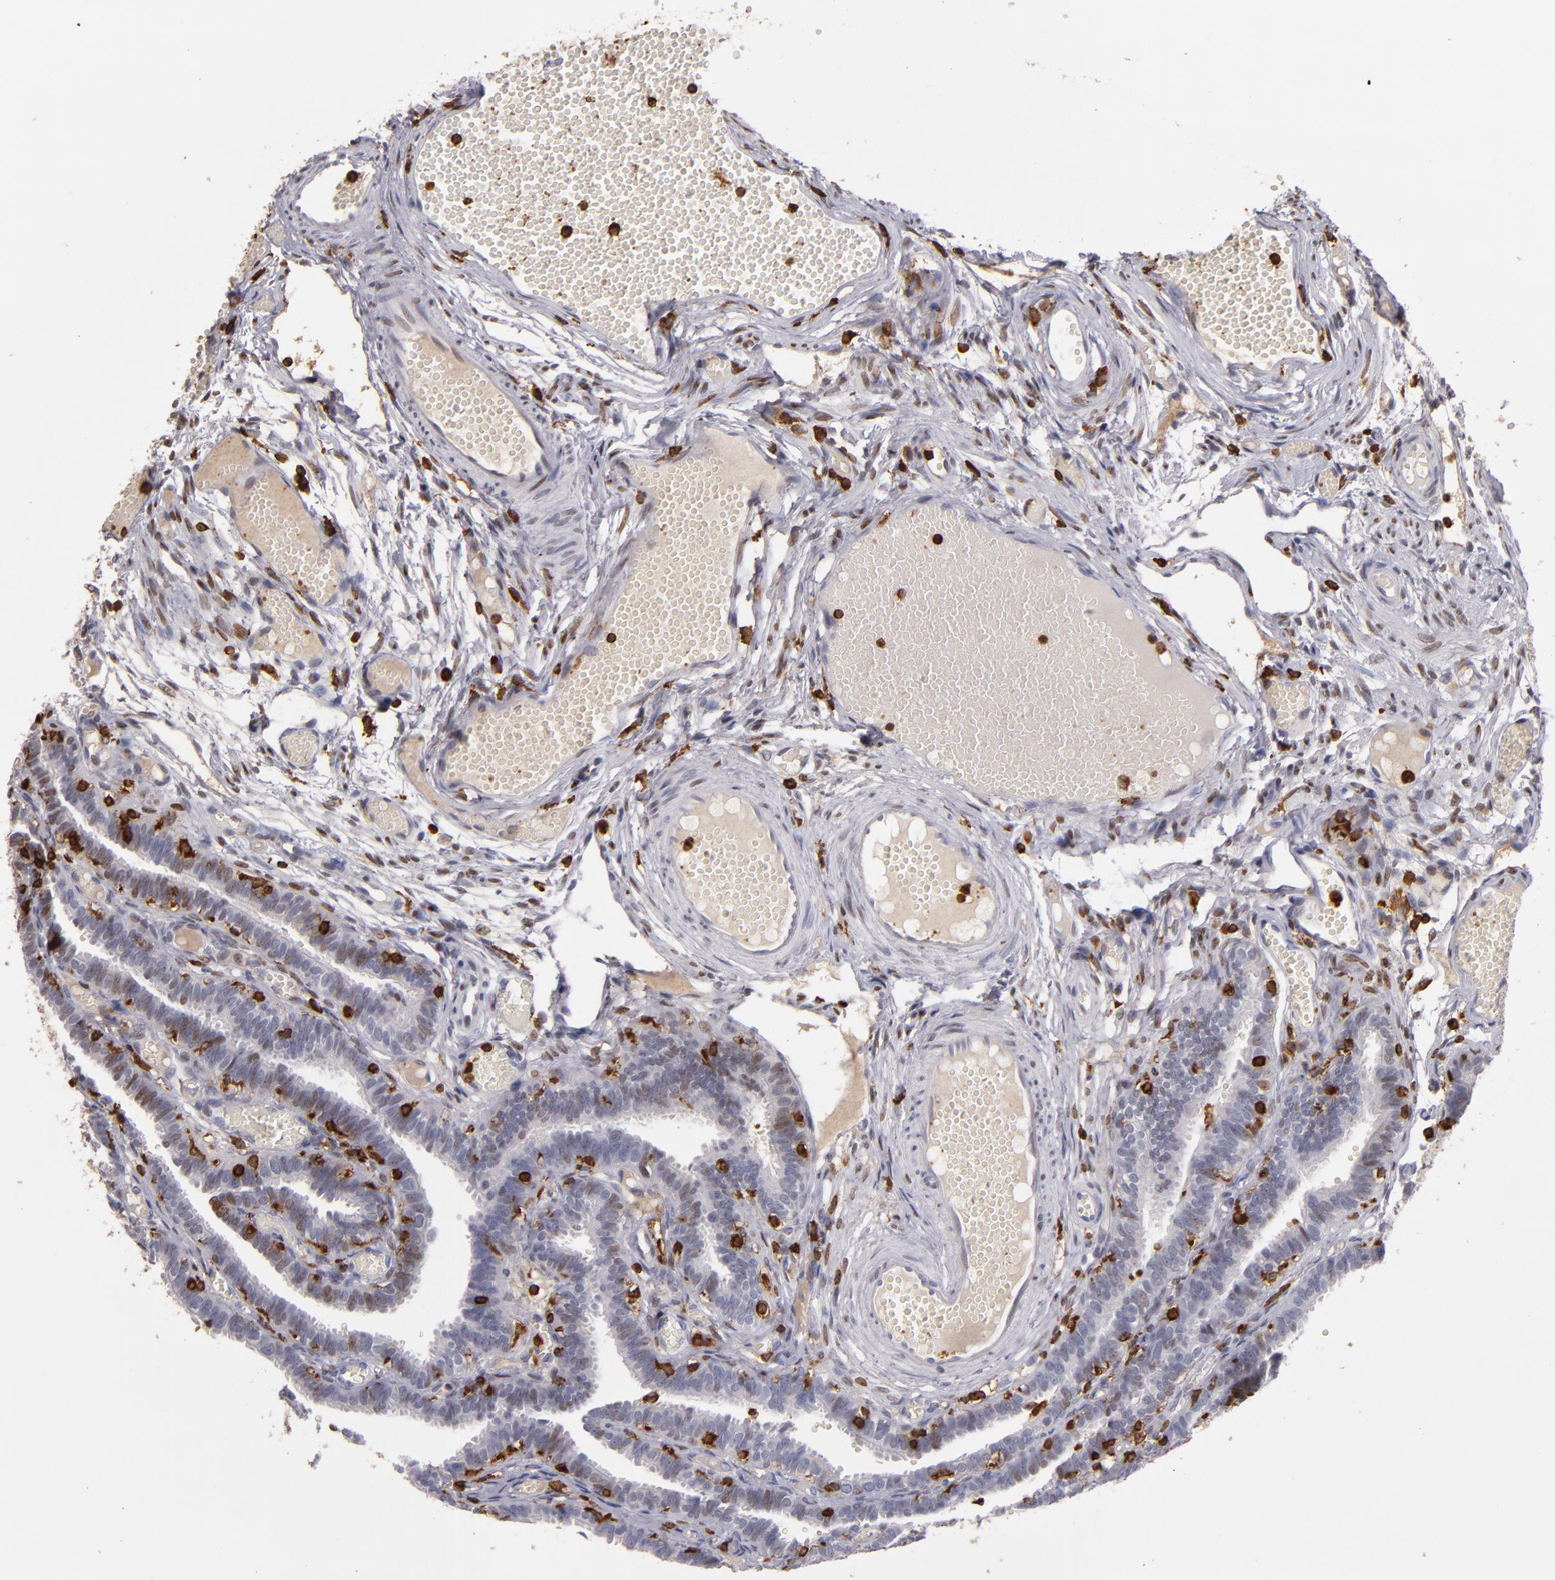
{"staining": {"intensity": "weak", "quantity": "25%-75%", "location": "nuclear"}, "tissue": "fallopian tube", "cell_type": "Glandular cells", "image_type": "normal", "snomed": [{"axis": "morphology", "description": "Normal tissue, NOS"}, {"axis": "topography", "description": "Fallopian tube"}], "caption": "Glandular cells exhibit weak nuclear expression in about 25%-75% of cells in normal fallopian tube.", "gene": "WAS", "patient": {"sex": "female", "age": 29}}